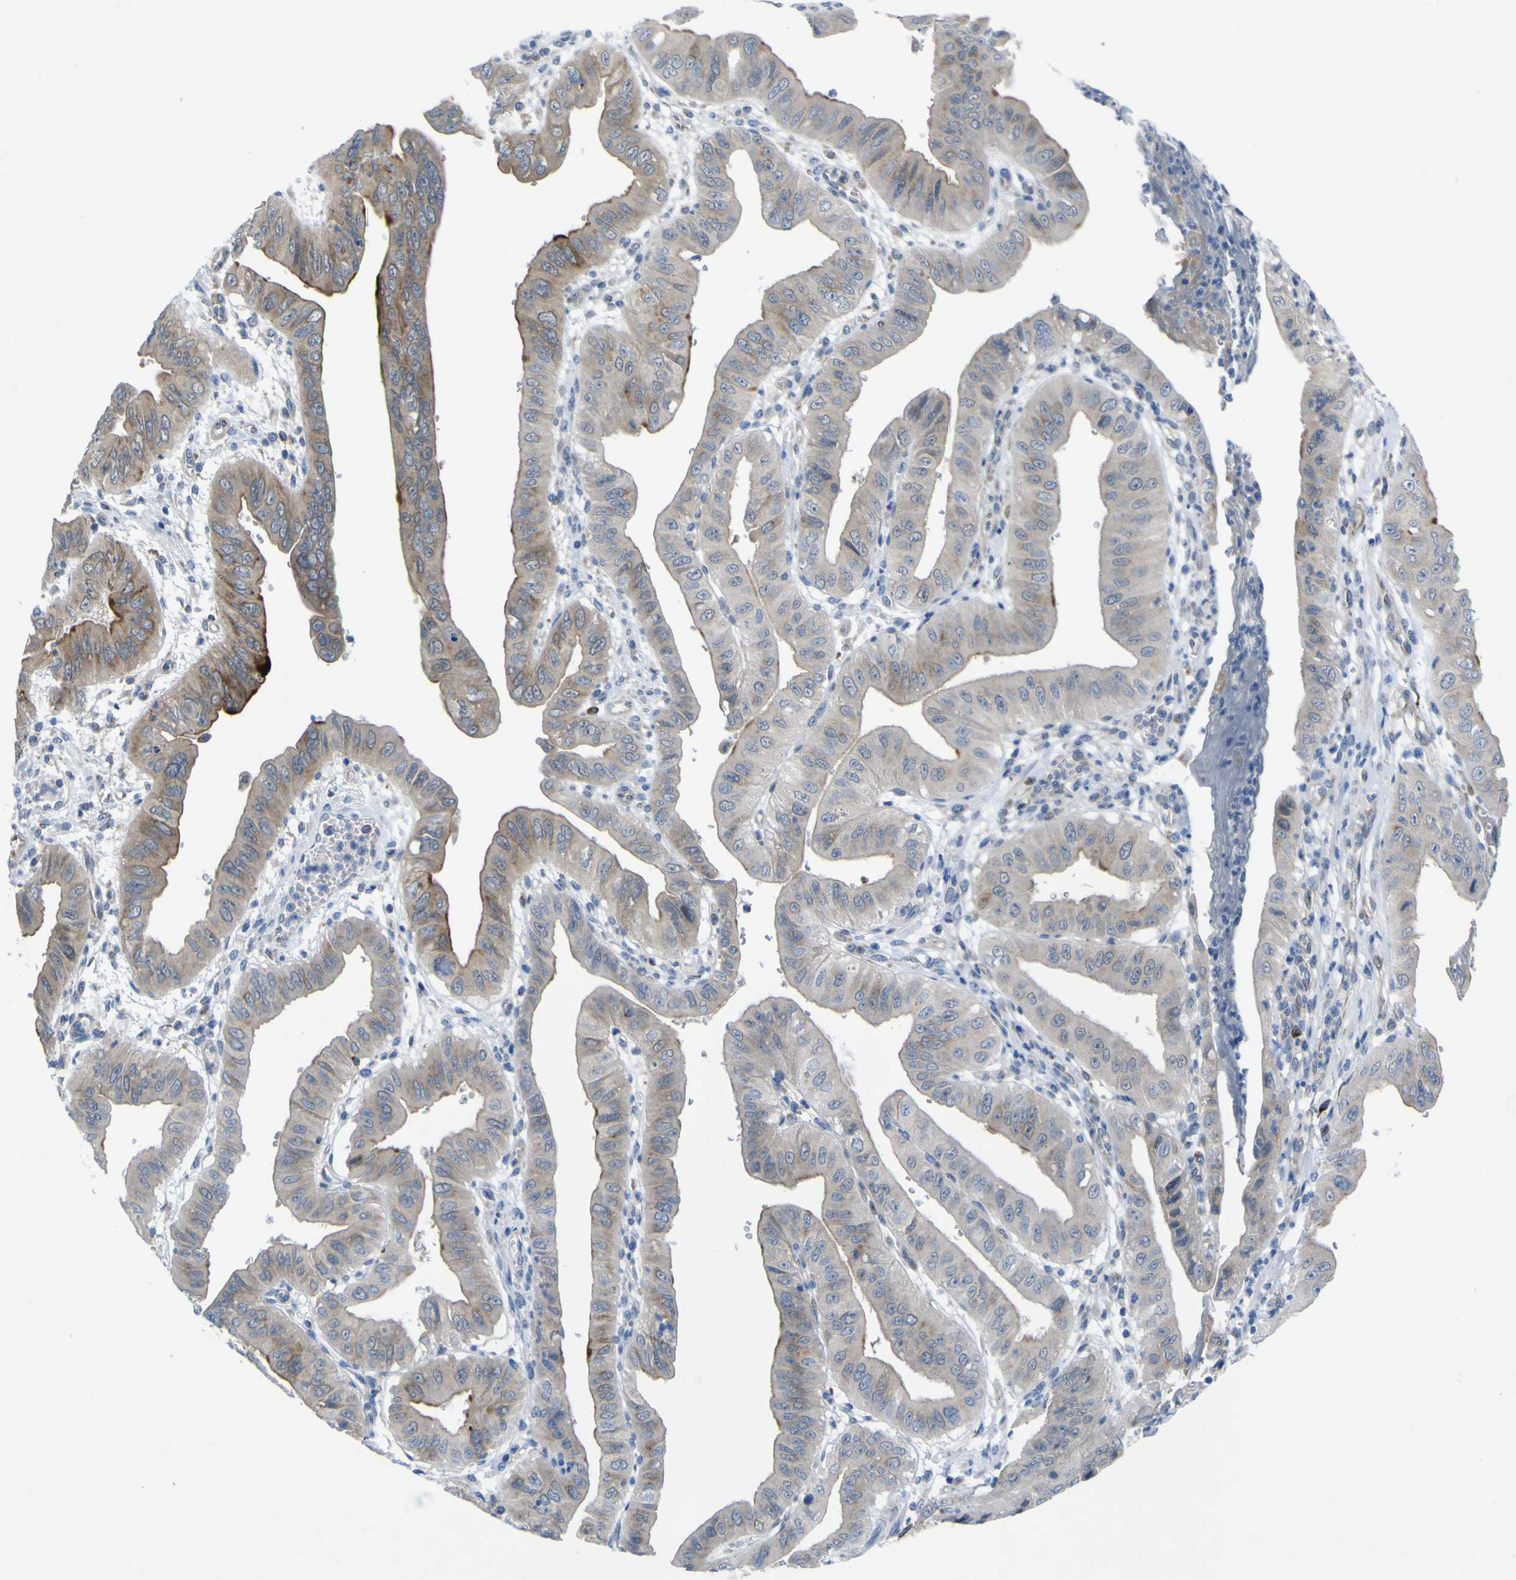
{"staining": {"intensity": "strong", "quantity": "25%-75%", "location": "cytoplasmic/membranous"}, "tissue": "pancreatic cancer", "cell_type": "Tumor cells", "image_type": "cancer", "snomed": [{"axis": "morphology", "description": "Normal tissue, NOS"}, {"axis": "topography", "description": "Lymph node"}], "caption": "Immunohistochemistry (IHC) of human pancreatic cancer exhibits high levels of strong cytoplasmic/membranous staining in approximately 25%-75% of tumor cells.", "gene": "CST3", "patient": {"sex": "male", "age": 50}}